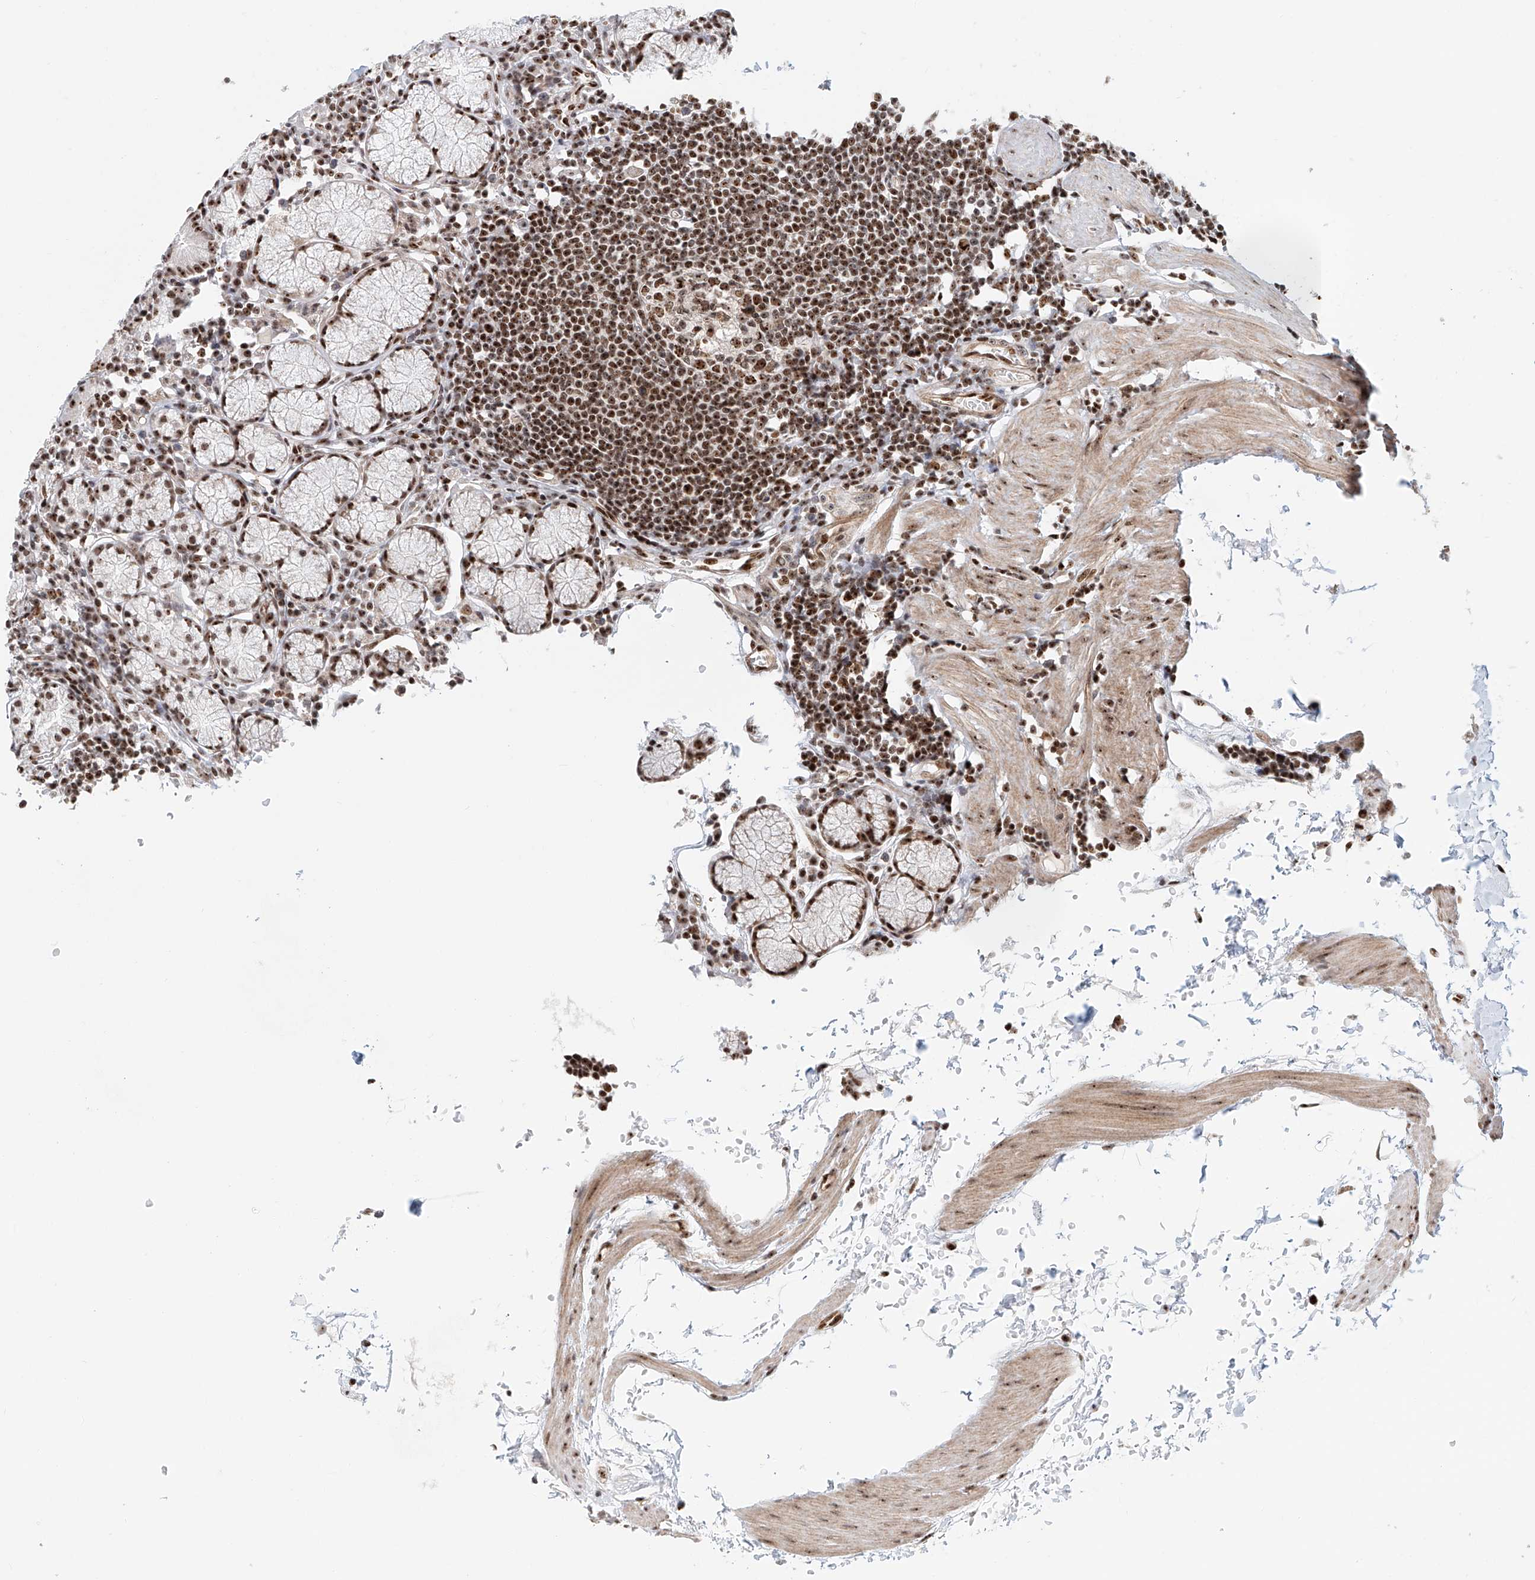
{"staining": {"intensity": "moderate", "quantity": ">75%", "location": "nuclear"}, "tissue": "stomach", "cell_type": "Glandular cells", "image_type": "normal", "snomed": [{"axis": "morphology", "description": "Normal tissue, NOS"}, {"axis": "topography", "description": "Stomach"}], "caption": "The immunohistochemical stain highlights moderate nuclear expression in glandular cells of benign stomach. The protein of interest is stained brown, and the nuclei are stained in blue (DAB IHC with brightfield microscopy, high magnification).", "gene": "PRUNE2", "patient": {"sex": "male", "age": 55}}